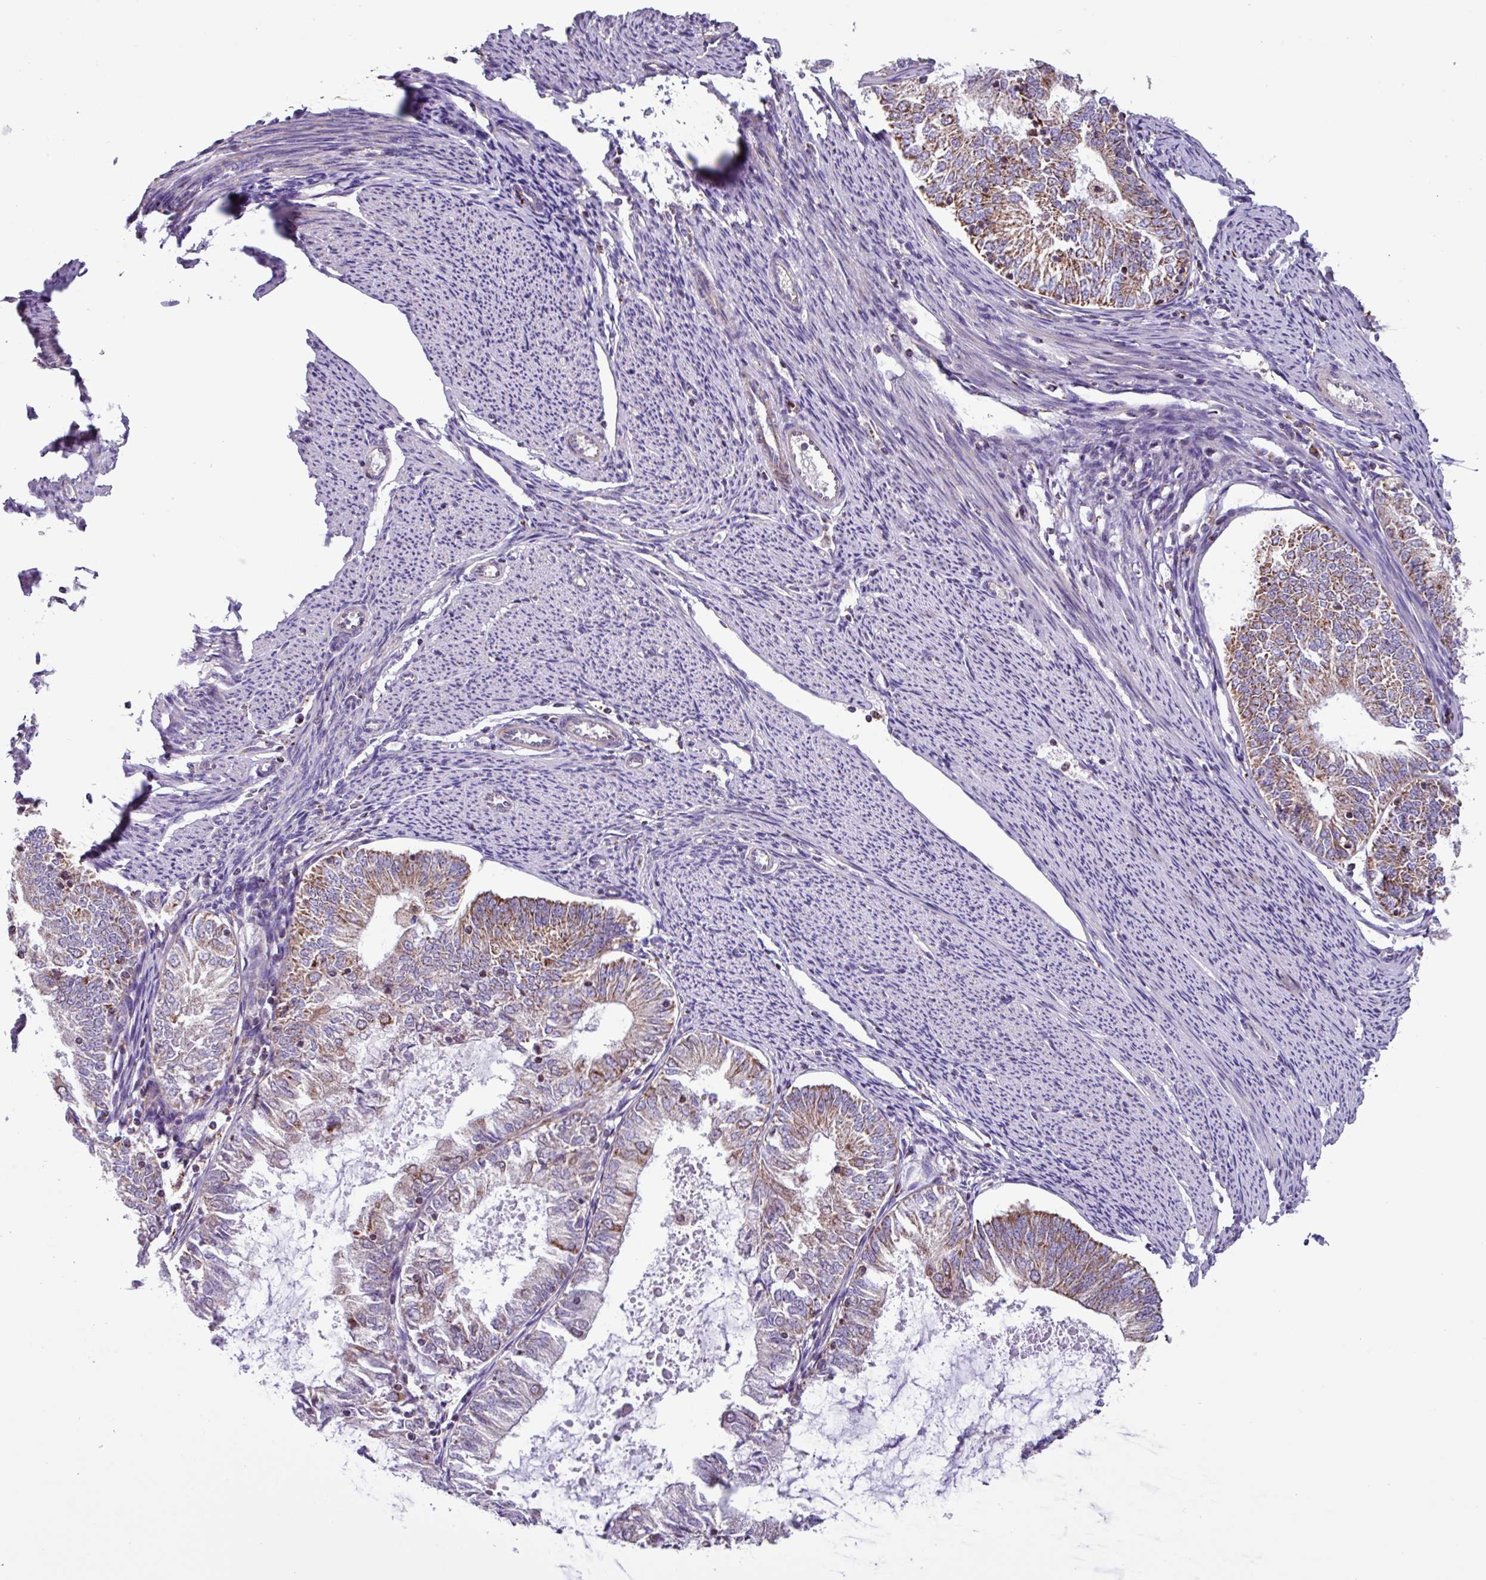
{"staining": {"intensity": "moderate", "quantity": "<25%", "location": "cytoplasmic/membranous"}, "tissue": "endometrial cancer", "cell_type": "Tumor cells", "image_type": "cancer", "snomed": [{"axis": "morphology", "description": "Adenocarcinoma, NOS"}, {"axis": "topography", "description": "Endometrium"}], "caption": "There is low levels of moderate cytoplasmic/membranous staining in tumor cells of adenocarcinoma (endometrial), as demonstrated by immunohistochemical staining (brown color).", "gene": "AKIRIN1", "patient": {"sex": "female", "age": 57}}